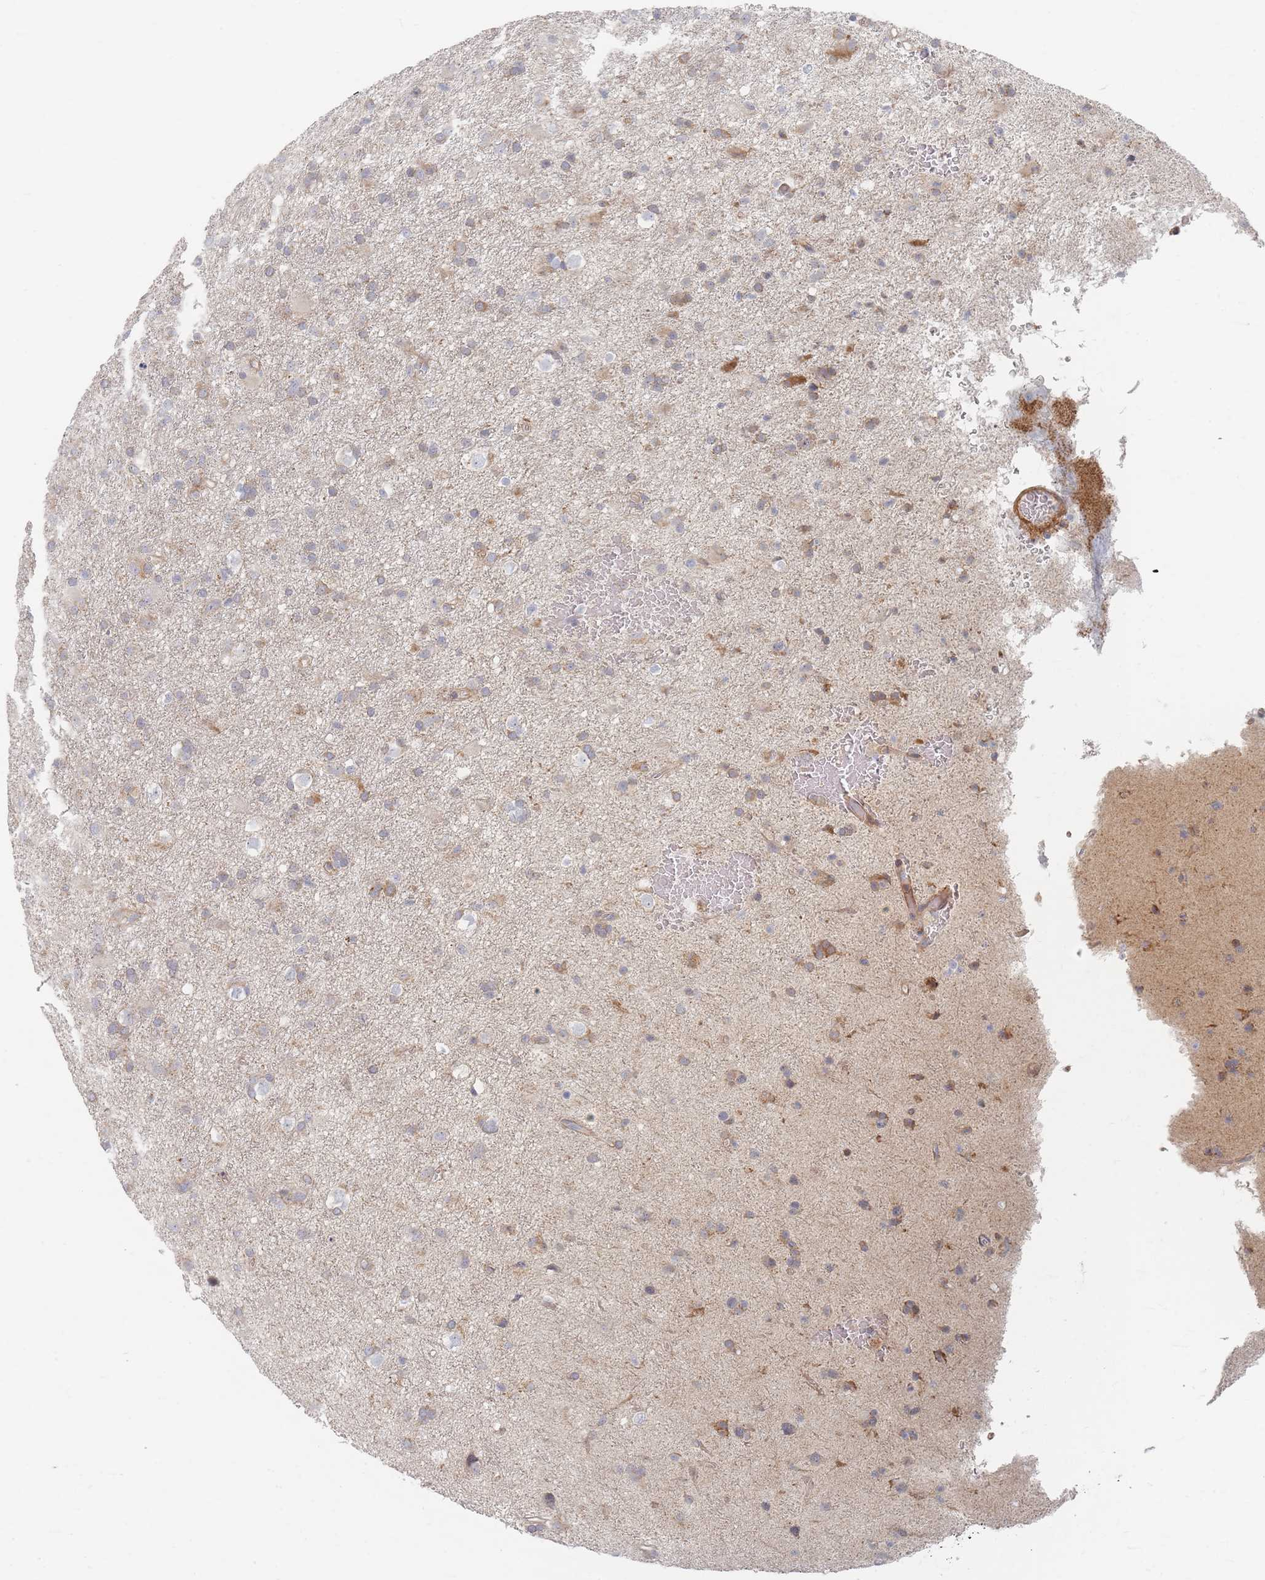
{"staining": {"intensity": "weak", "quantity": "<25%", "location": "cytoplasmic/membranous"}, "tissue": "glioma", "cell_type": "Tumor cells", "image_type": "cancer", "snomed": [{"axis": "morphology", "description": "Glioma, malignant, Low grade"}, {"axis": "topography", "description": "Brain"}], "caption": "This histopathology image is of low-grade glioma (malignant) stained with immunohistochemistry (IHC) to label a protein in brown with the nuclei are counter-stained blue. There is no expression in tumor cells. The staining is performed using DAB brown chromogen with nuclei counter-stained in using hematoxylin.", "gene": "ZNF852", "patient": {"sex": "male", "age": 65}}